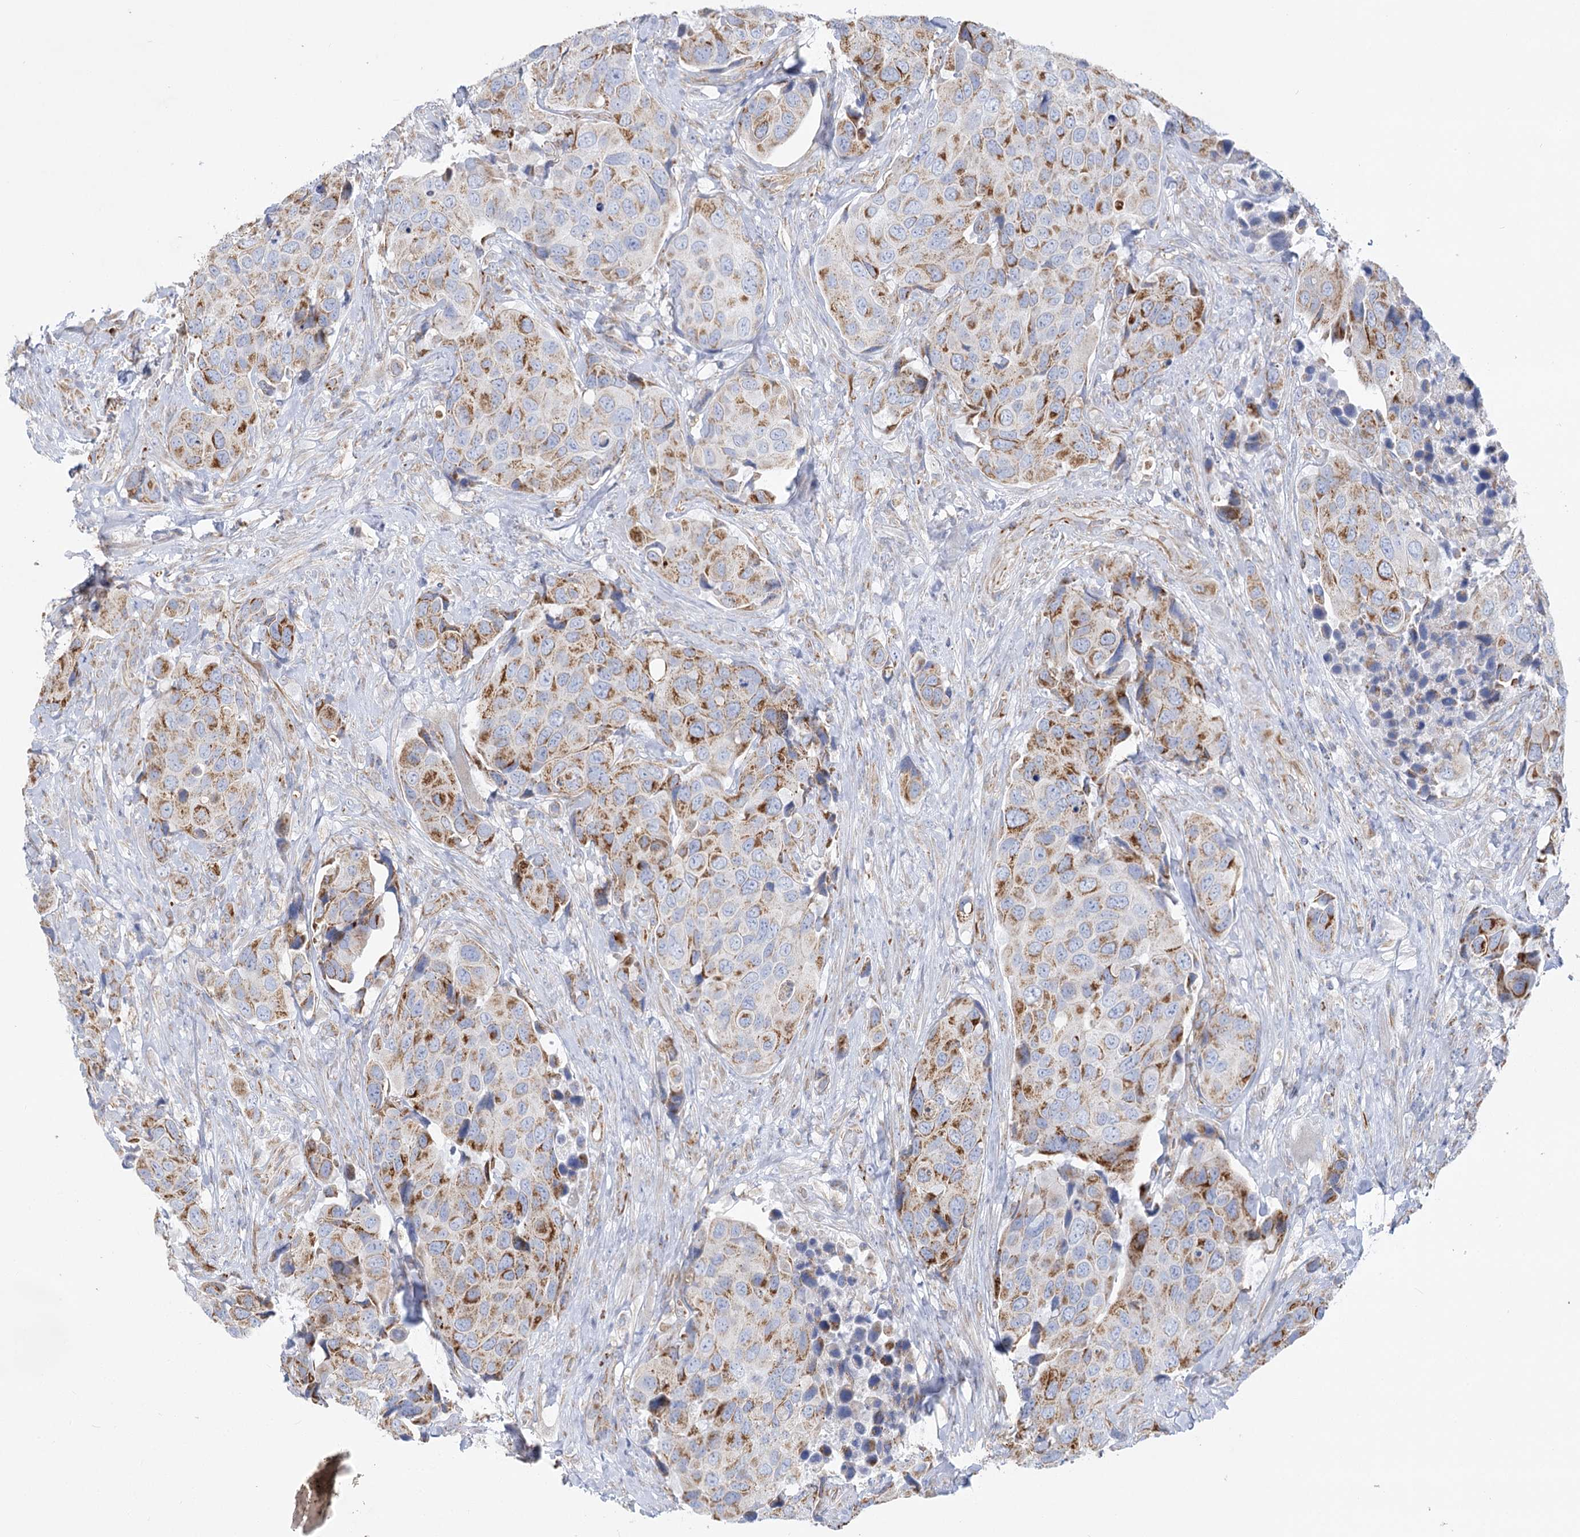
{"staining": {"intensity": "strong", "quantity": "25%-75%", "location": "cytoplasmic/membranous"}, "tissue": "urothelial cancer", "cell_type": "Tumor cells", "image_type": "cancer", "snomed": [{"axis": "morphology", "description": "Urothelial carcinoma, High grade"}, {"axis": "topography", "description": "Urinary bladder"}], "caption": "Strong cytoplasmic/membranous protein positivity is identified in about 25%-75% of tumor cells in high-grade urothelial carcinoma.", "gene": "DHTKD1", "patient": {"sex": "male", "age": 74}}